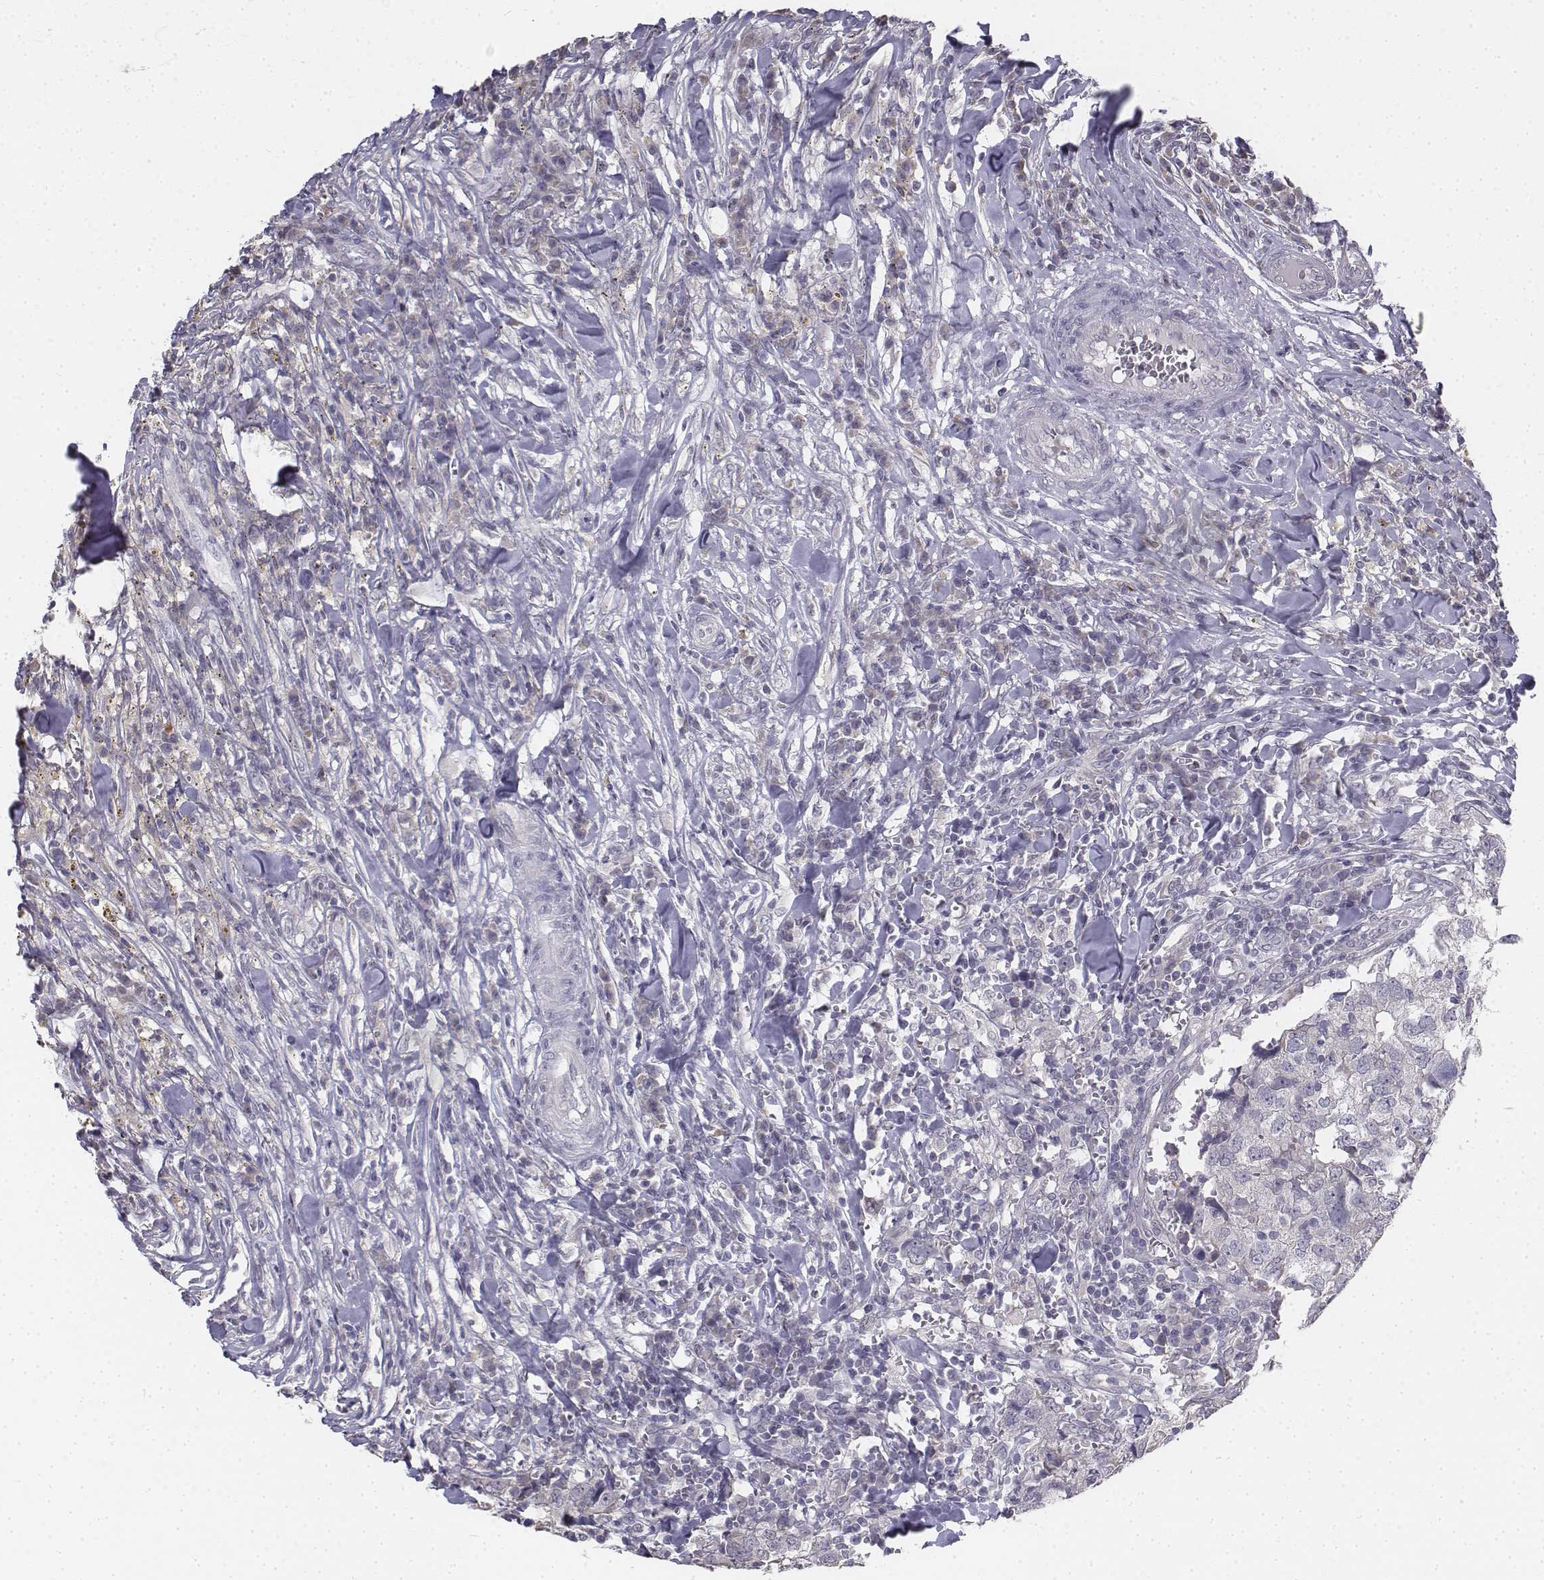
{"staining": {"intensity": "negative", "quantity": "none", "location": "none"}, "tissue": "breast cancer", "cell_type": "Tumor cells", "image_type": "cancer", "snomed": [{"axis": "morphology", "description": "Duct carcinoma"}, {"axis": "topography", "description": "Breast"}], "caption": "There is no significant staining in tumor cells of breast cancer (infiltrating ductal carcinoma).", "gene": "PENK", "patient": {"sex": "female", "age": 30}}